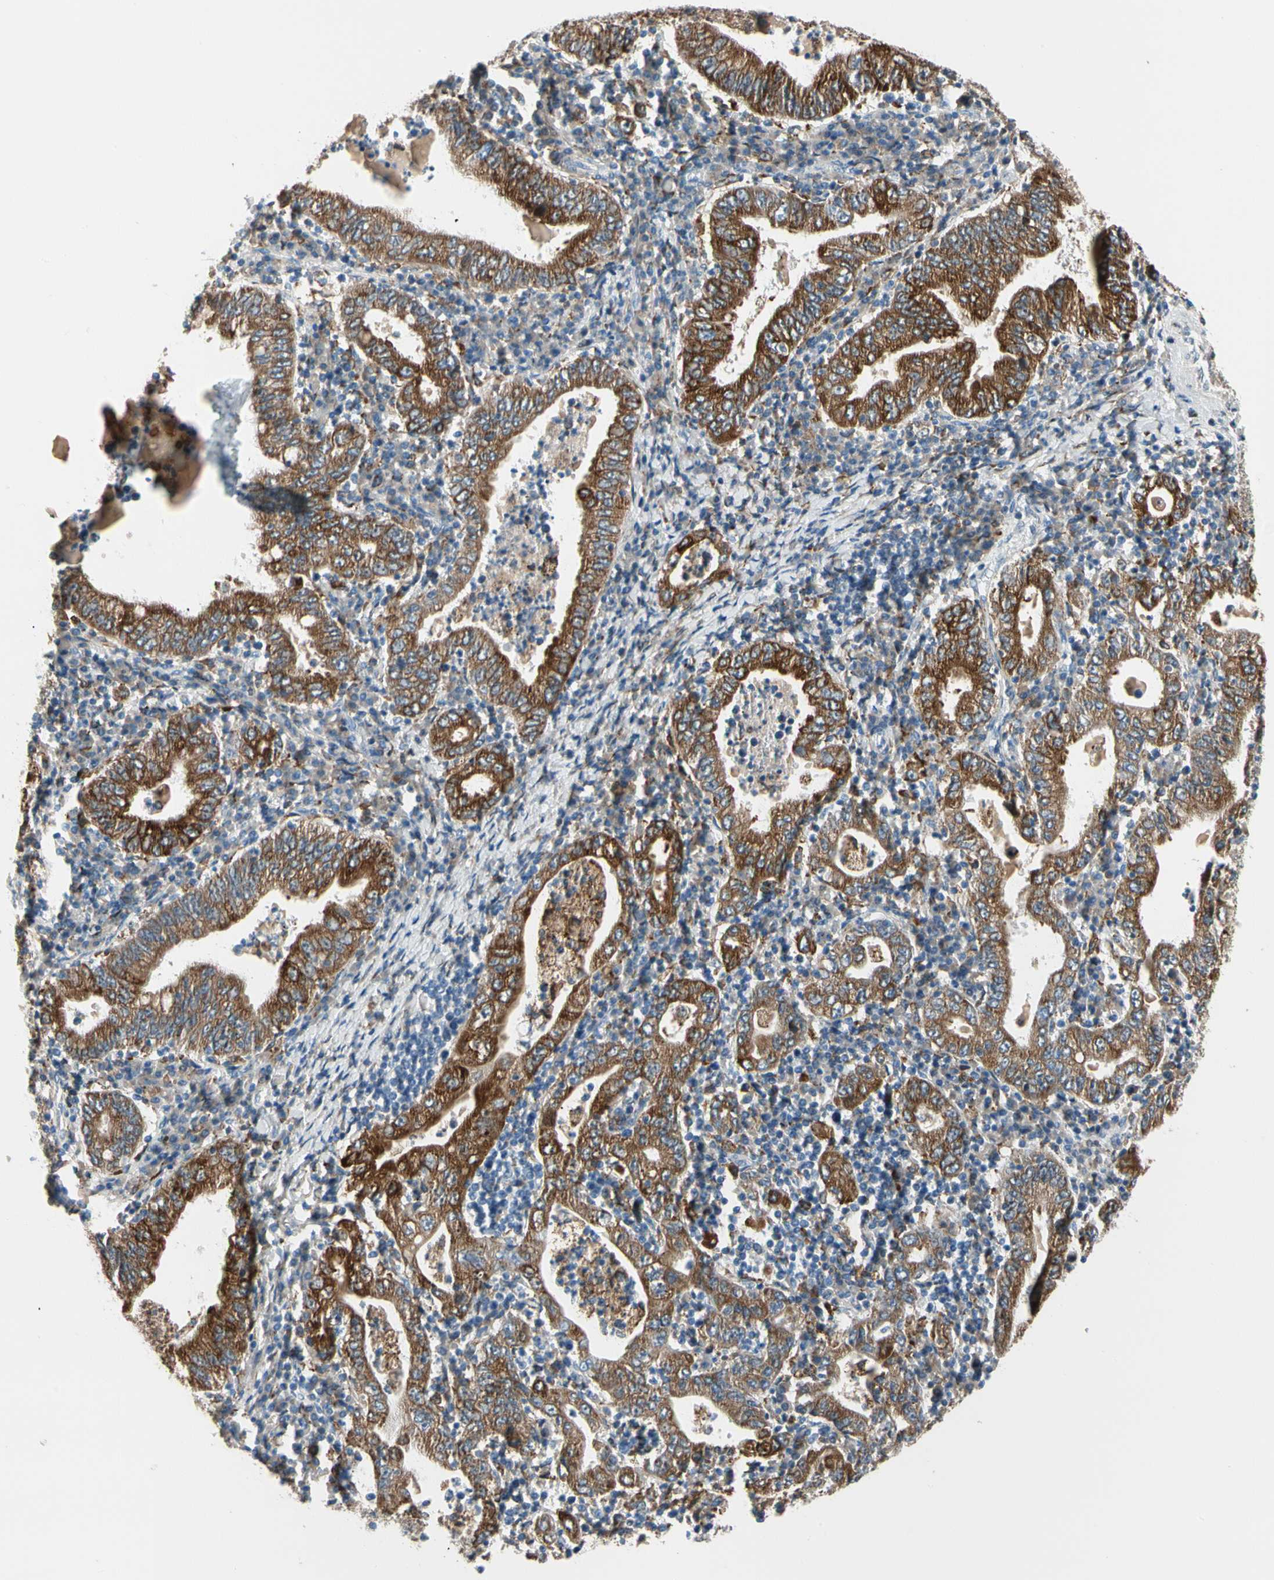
{"staining": {"intensity": "strong", "quantity": ">75%", "location": "cytoplasmic/membranous"}, "tissue": "stomach cancer", "cell_type": "Tumor cells", "image_type": "cancer", "snomed": [{"axis": "morphology", "description": "Normal tissue, NOS"}, {"axis": "morphology", "description": "Adenocarcinoma, NOS"}, {"axis": "topography", "description": "Esophagus"}, {"axis": "topography", "description": "Stomach, upper"}, {"axis": "topography", "description": "Peripheral nerve tissue"}], "caption": "Protein staining of adenocarcinoma (stomach) tissue shows strong cytoplasmic/membranous expression in about >75% of tumor cells. (IHC, brightfield microscopy, high magnification).", "gene": "LRPAP1", "patient": {"sex": "male", "age": 62}}